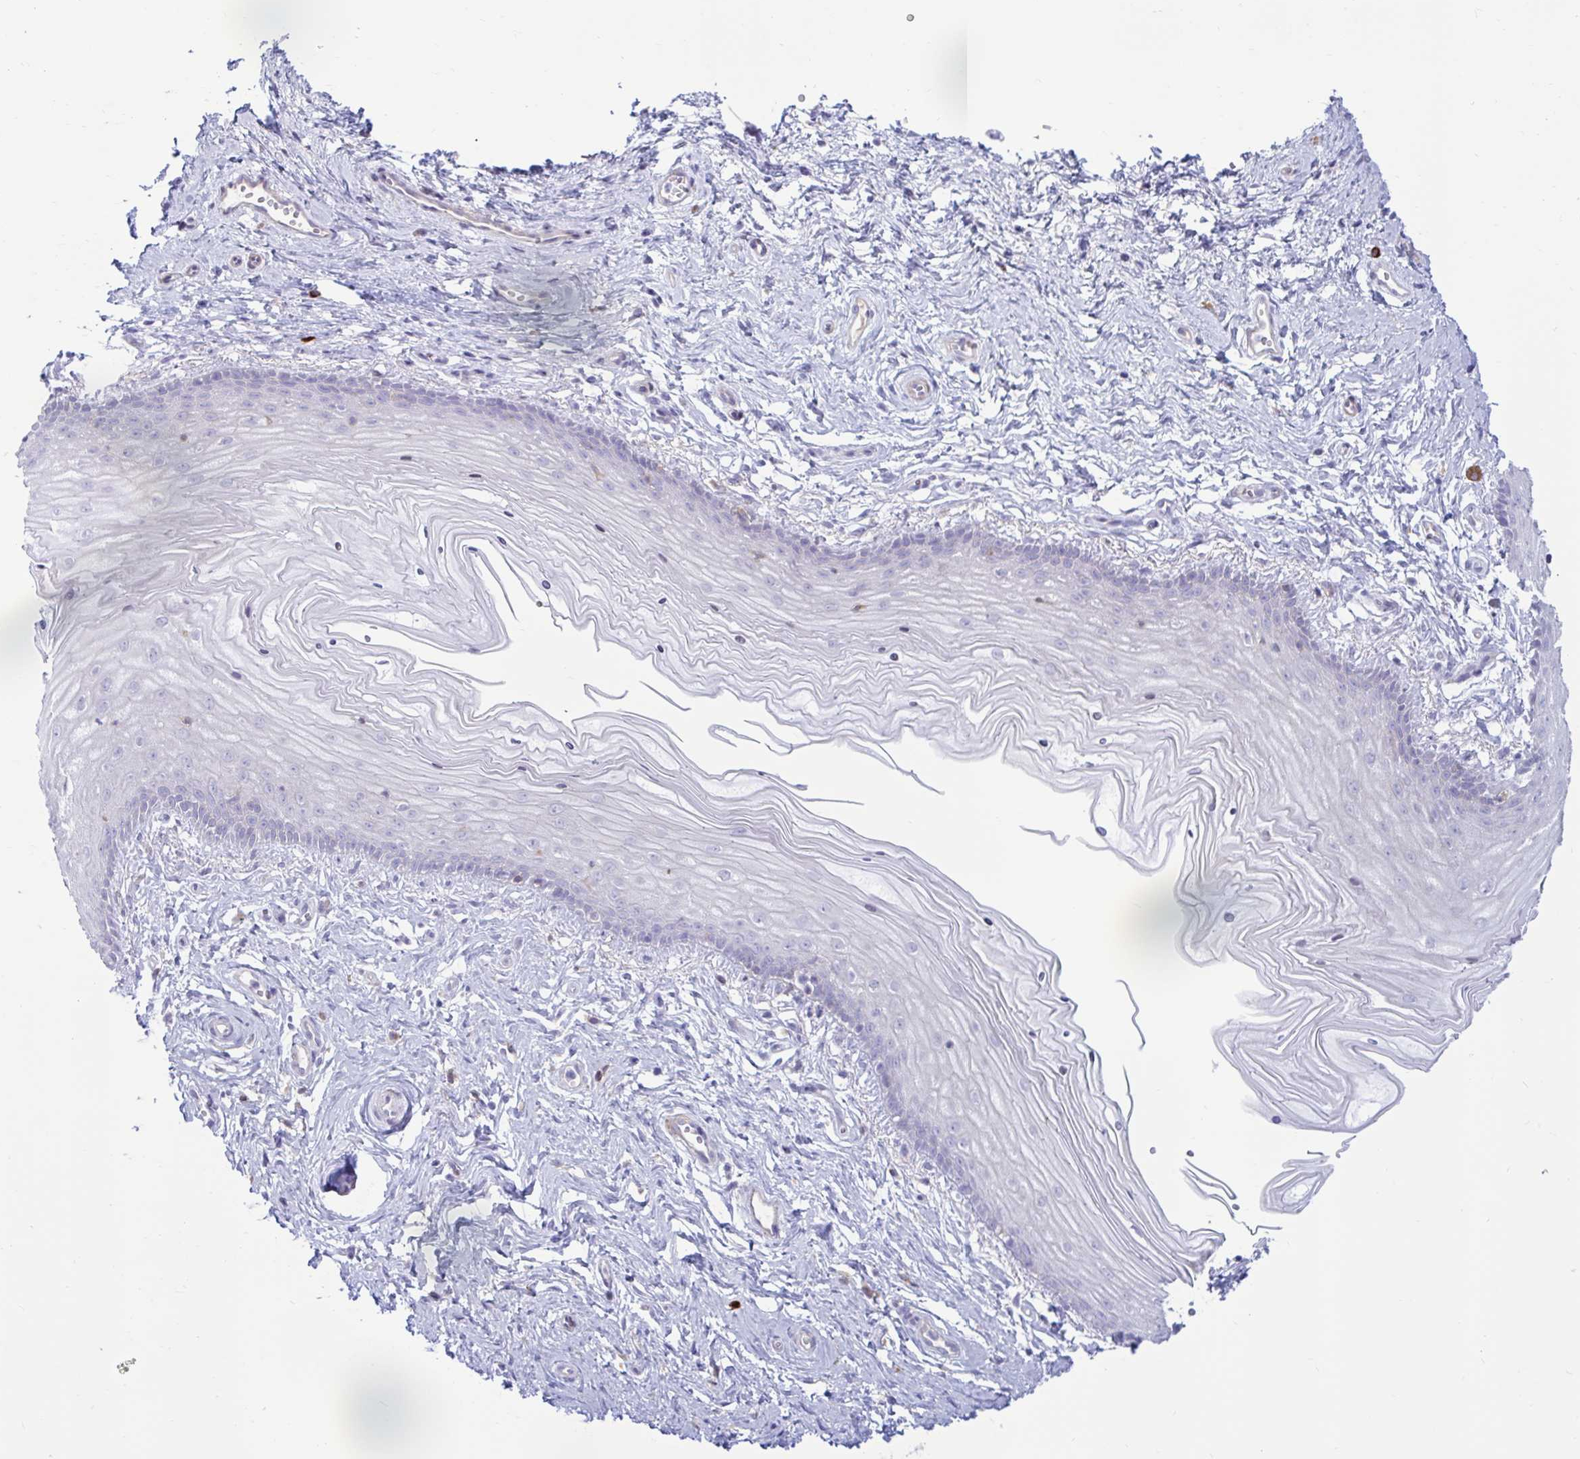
{"staining": {"intensity": "negative", "quantity": "none", "location": "none"}, "tissue": "vagina", "cell_type": "Squamous epithelial cells", "image_type": "normal", "snomed": [{"axis": "morphology", "description": "Normal tissue, NOS"}, {"axis": "topography", "description": "Vagina"}], "caption": "Squamous epithelial cells show no significant protein expression in benign vagina. (DAB (3,3'-diaminobenzidine) immunohistochemistry visualized using brightfield microscopy, high magnification).", "gene": "FAM219B", "patient": {"sex": "female", "age": 38}}